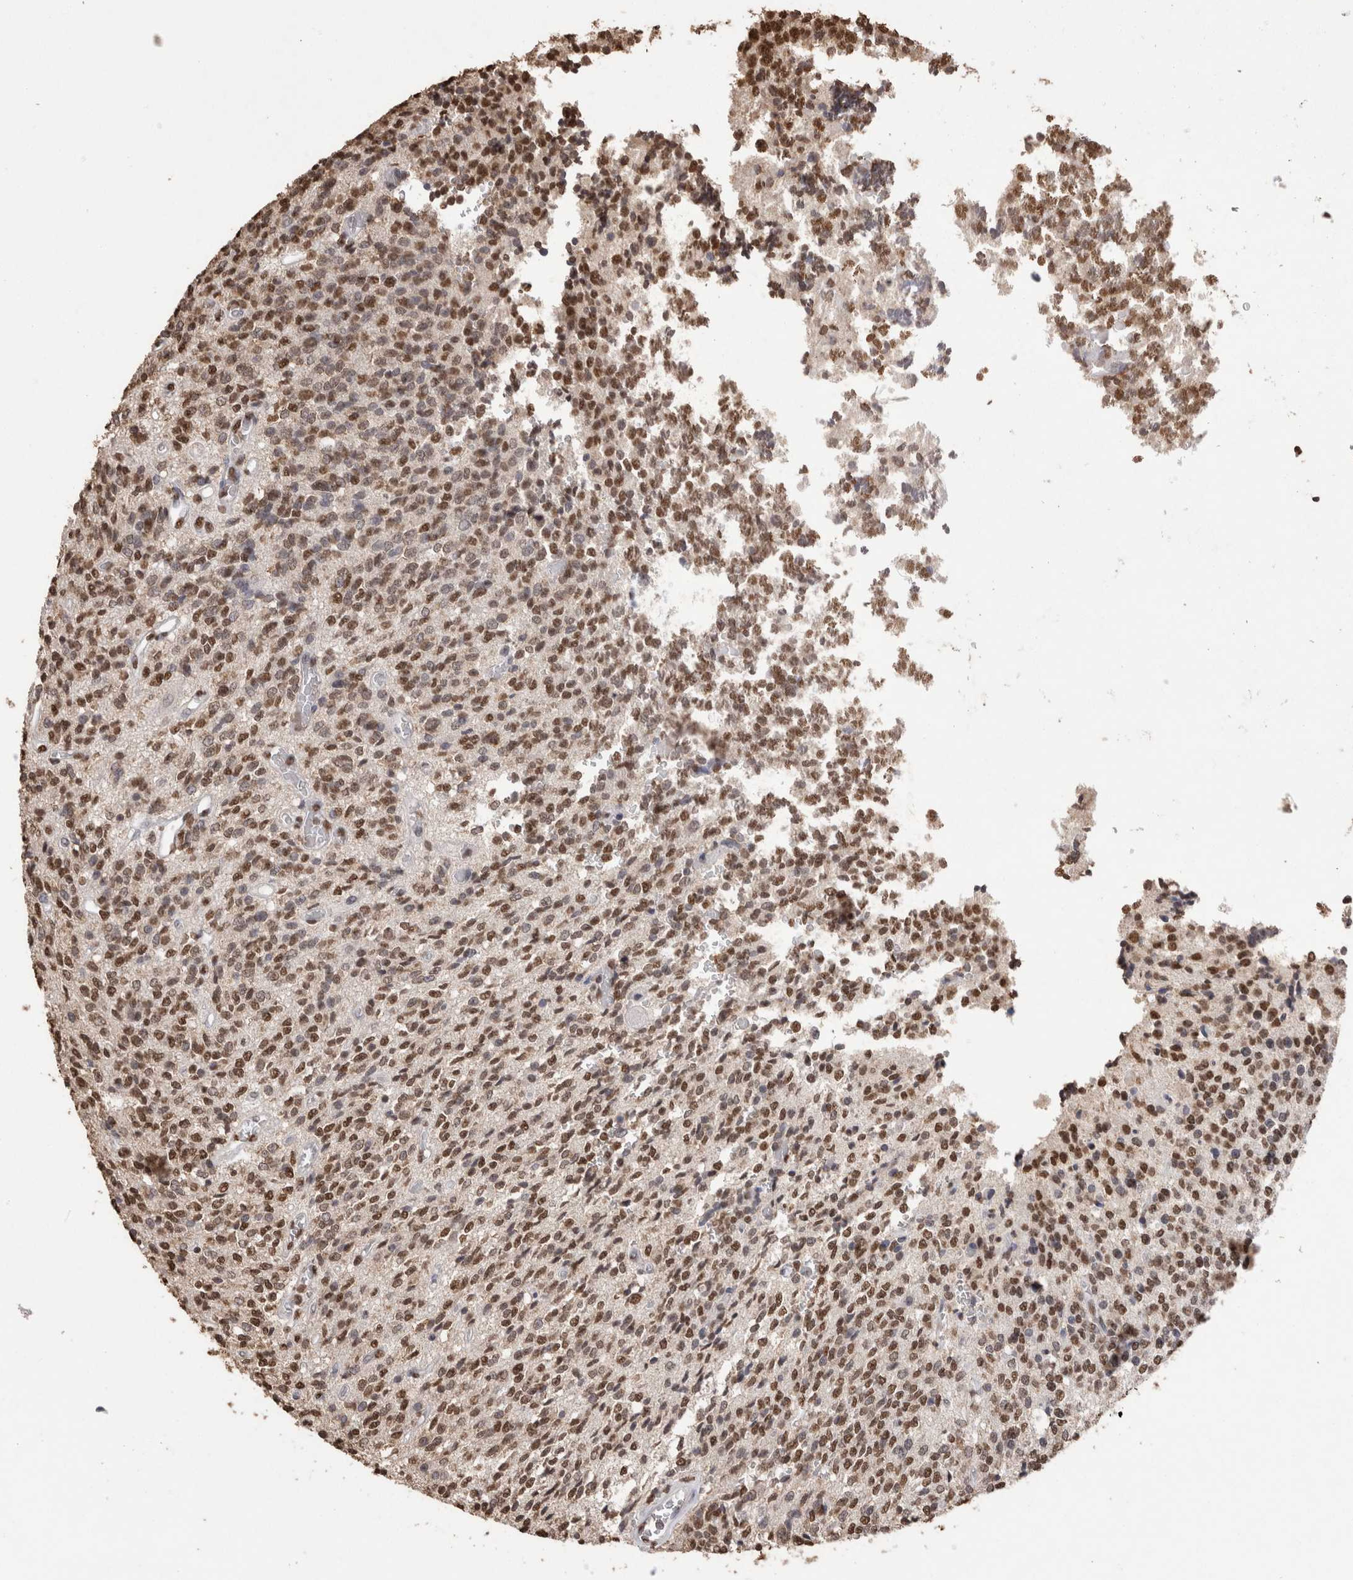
{"staining": {"intensity": "moderate", "quantity": ">75%", "location": "nuclear"}, "tissue": "glioma", "cell_type": "Tumor cells", "image_type": "cancer", "snomed": [{"axis": "morphology", "description": "Glioma, malignant, High grade"}, {"axis": "topography", "description": "Brain"}], "caption": "Immunohistochemistry photomicrograph of neoplastic tissue: glioma stained using IHC shows medium levels of moderate protein expression localized specifically in the nuclear of tumor cells, appearing as a nuclear brown color.", "gene": "NTHL1", "patient": {"sex": "male", "age": 34}}